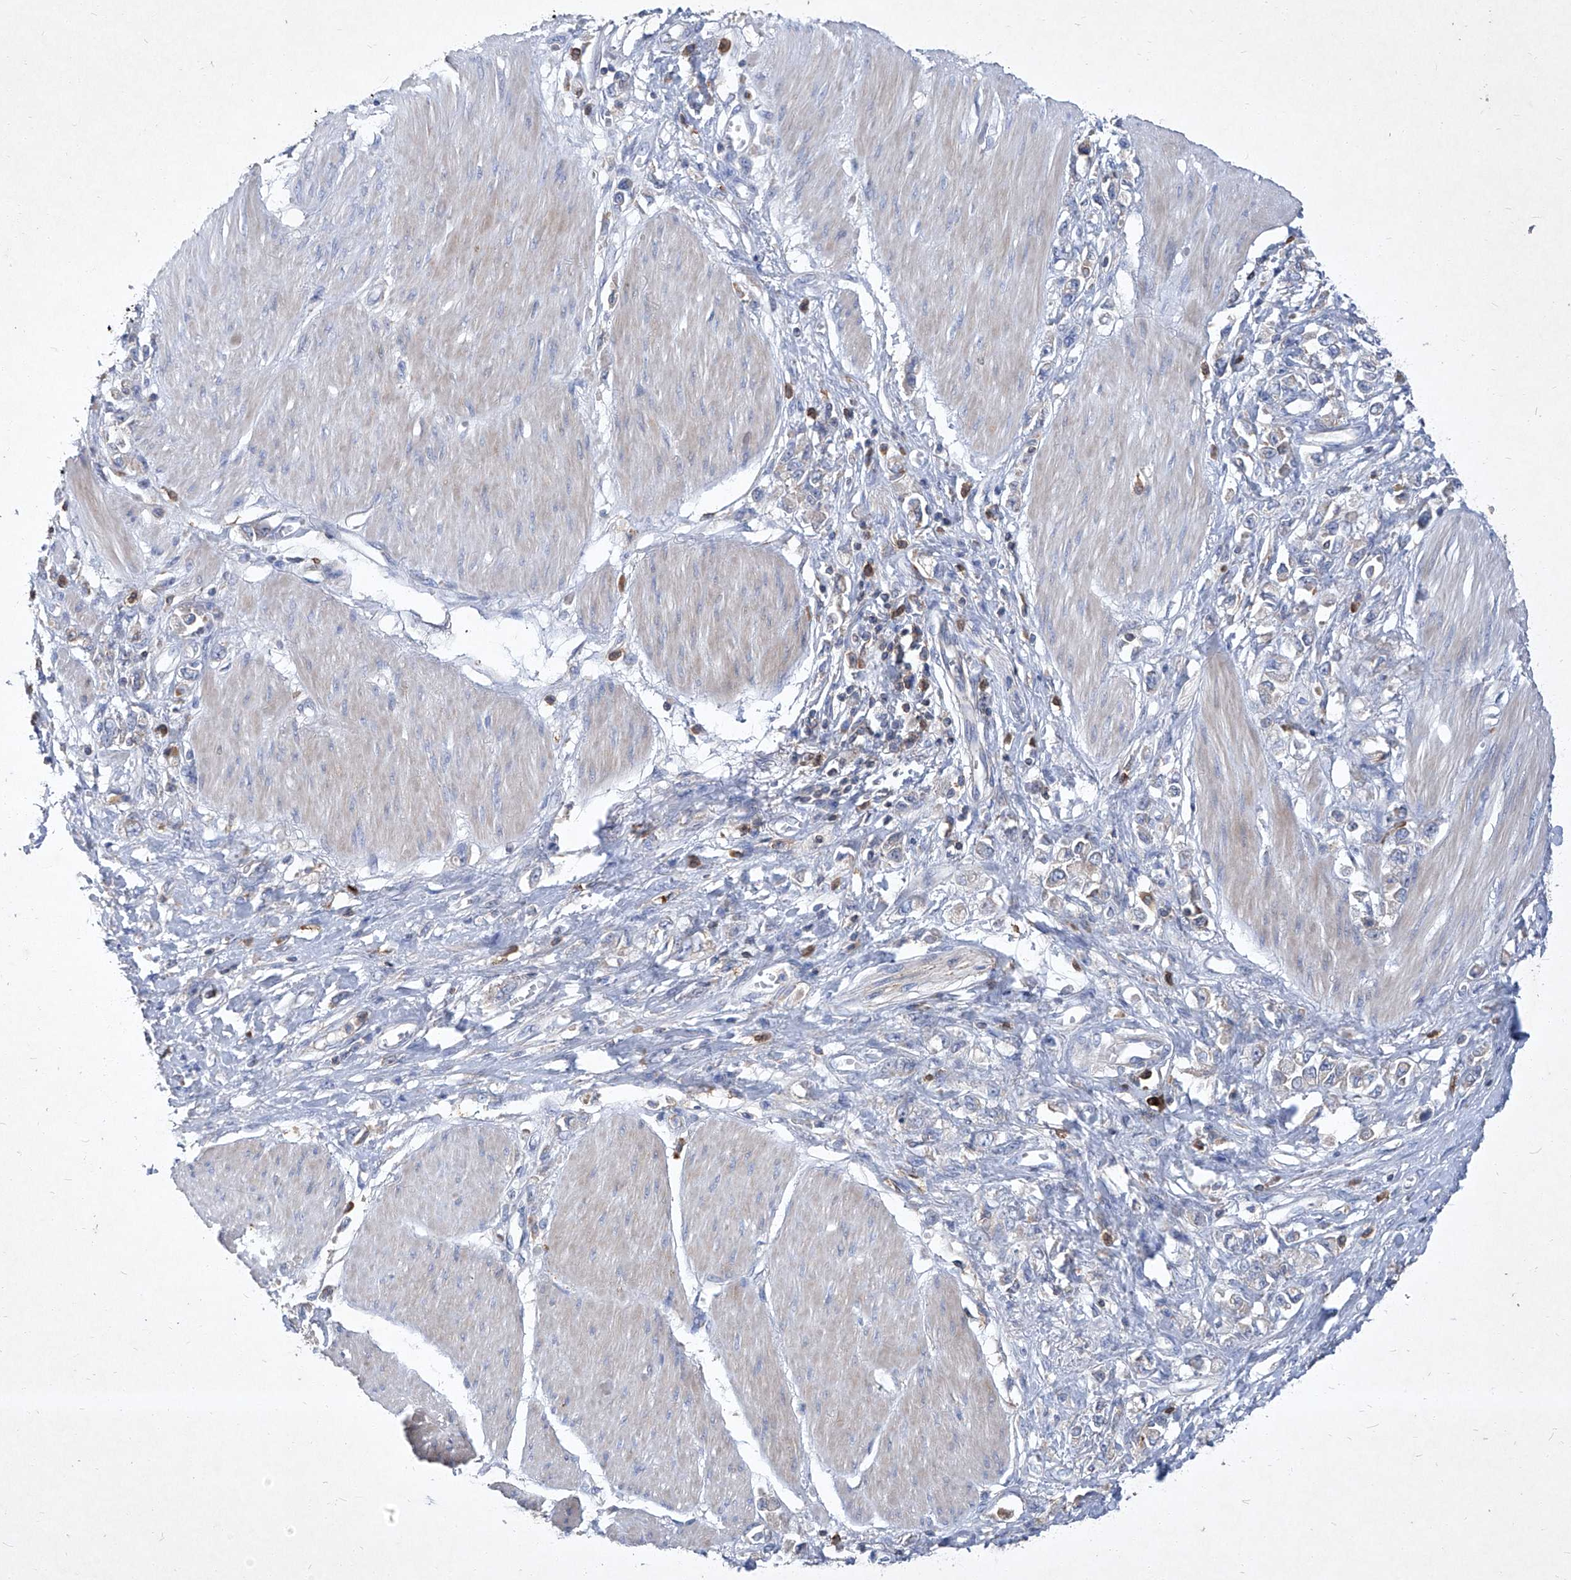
{"staining": {"intensity": "negative", "quantity": "none", "location": "none"}, "tissue": "stomach cancer", "cell_type": "Tumor cells", "image_type": "cancer", "snomed": [{"axis": "morphology", "description": "Adenocarcinoma, NOS"}, {"axis": "topography", "description": "Stomach"}], "caption": "A high-resolution image shows IHC staining of stomach cancer (adenocarcinoma), which demonstrates no significant staining in tumor cells.", "gene": "EPHA8", "patient": {"sex": "female", "age": 76}}